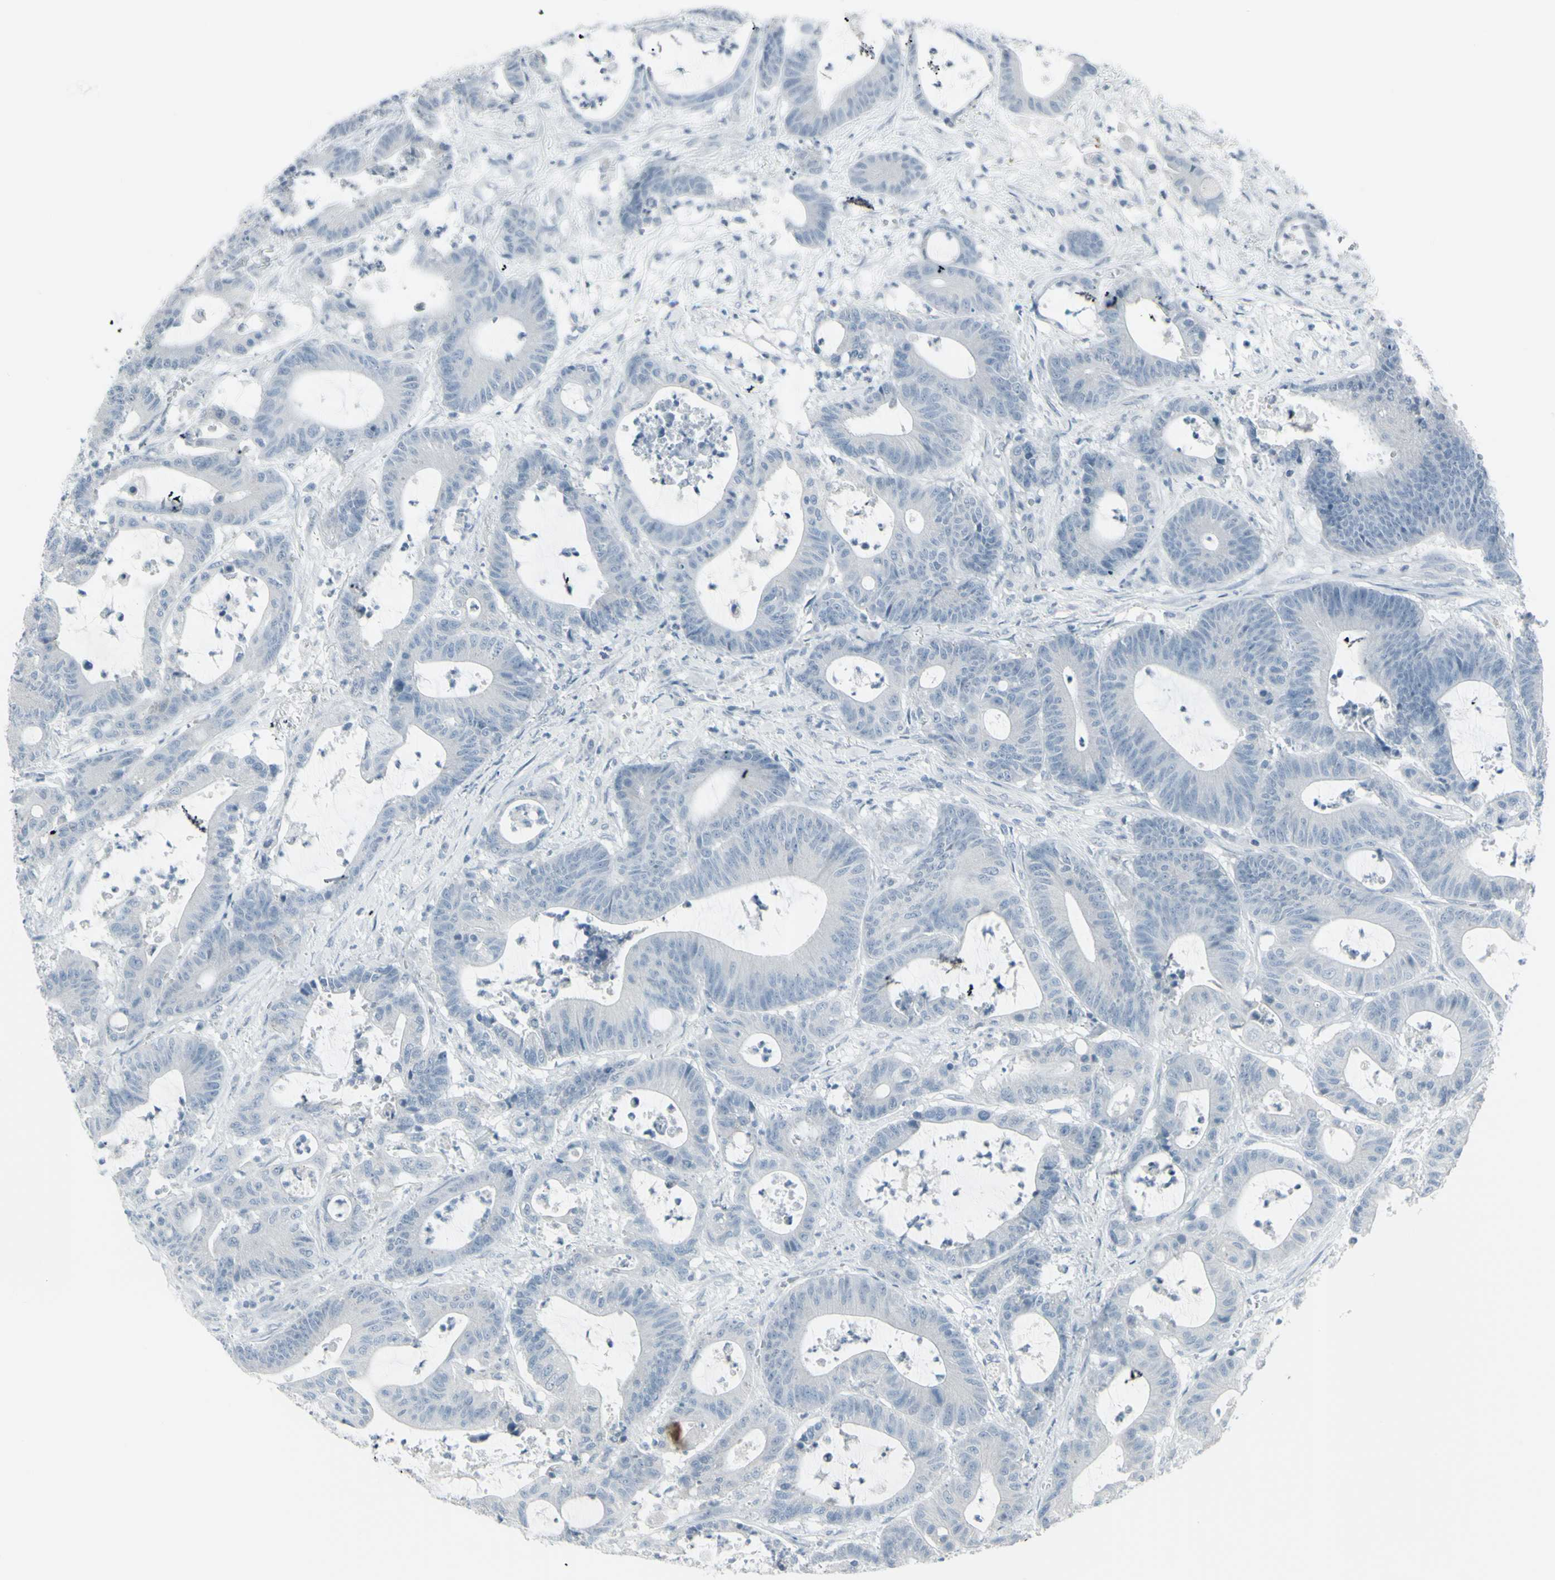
{"staining": {"intensity": "negative", "quantity": "none", "location": "none"}, "tissue": "colorectal cancer", "cell_type": "Tumor cells", "image_type": "cancer", "snomed": [{"axis": "morphology", "description": "Adenocarcinoma, NOS"}, {"axis": "topography", "description": "Colon"}], "caption": "Immunohistochemistry micrograph of colorectal cancer (adenocarcinoma) stained for a protein (brown), which demonstrates no expression in tumor cells.", "gene": "RAB3A", "patient": {"sex": "female", "age": 84}}